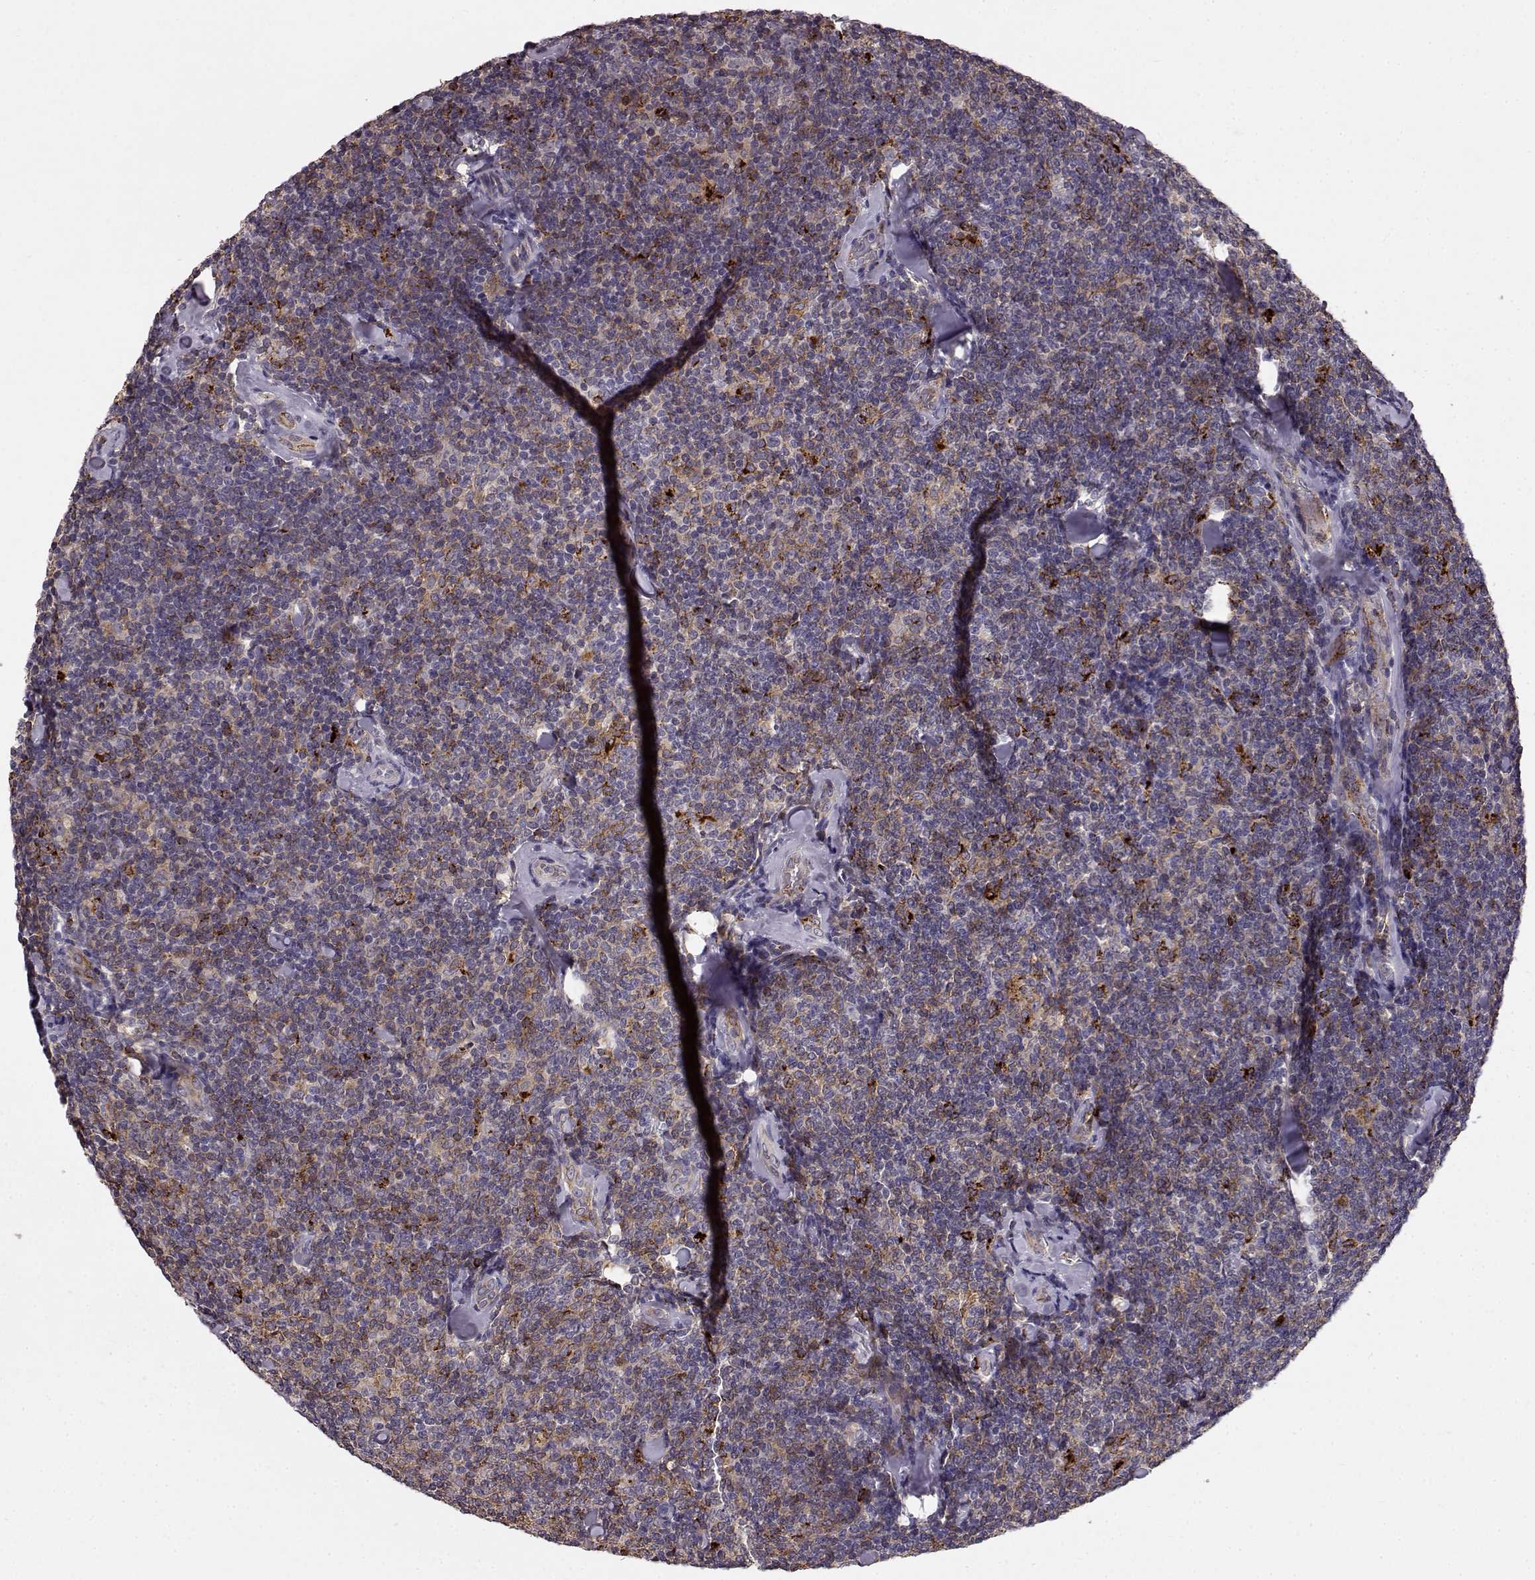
{"staining": {"intensity": "moderate", "quantity": "<25%", "location": "cytoplasmic/membranous"}, "tissue": "lymphoma", "cell_type": "Tumor cells", "image_type": "cancer", "snomed": [{"axis": "morphology", "description": "Malignant lymphoma, non-Hodgkin's type, Low grade"}, {"axis": "topography", "description": "Lymph node"}], "caption": "Moderate cytoplasmic/membranous protein staining is seen in about <25% of tumor cells in lymphoma. The staining is performed using DAB (3,3'-diaminobenzidine) brown chromogen to label protein expression. The nuclei are counter-stained blue using hematoxylin.", "gene": "CCNF", "patient": {"sex": "female", "age": 56}}